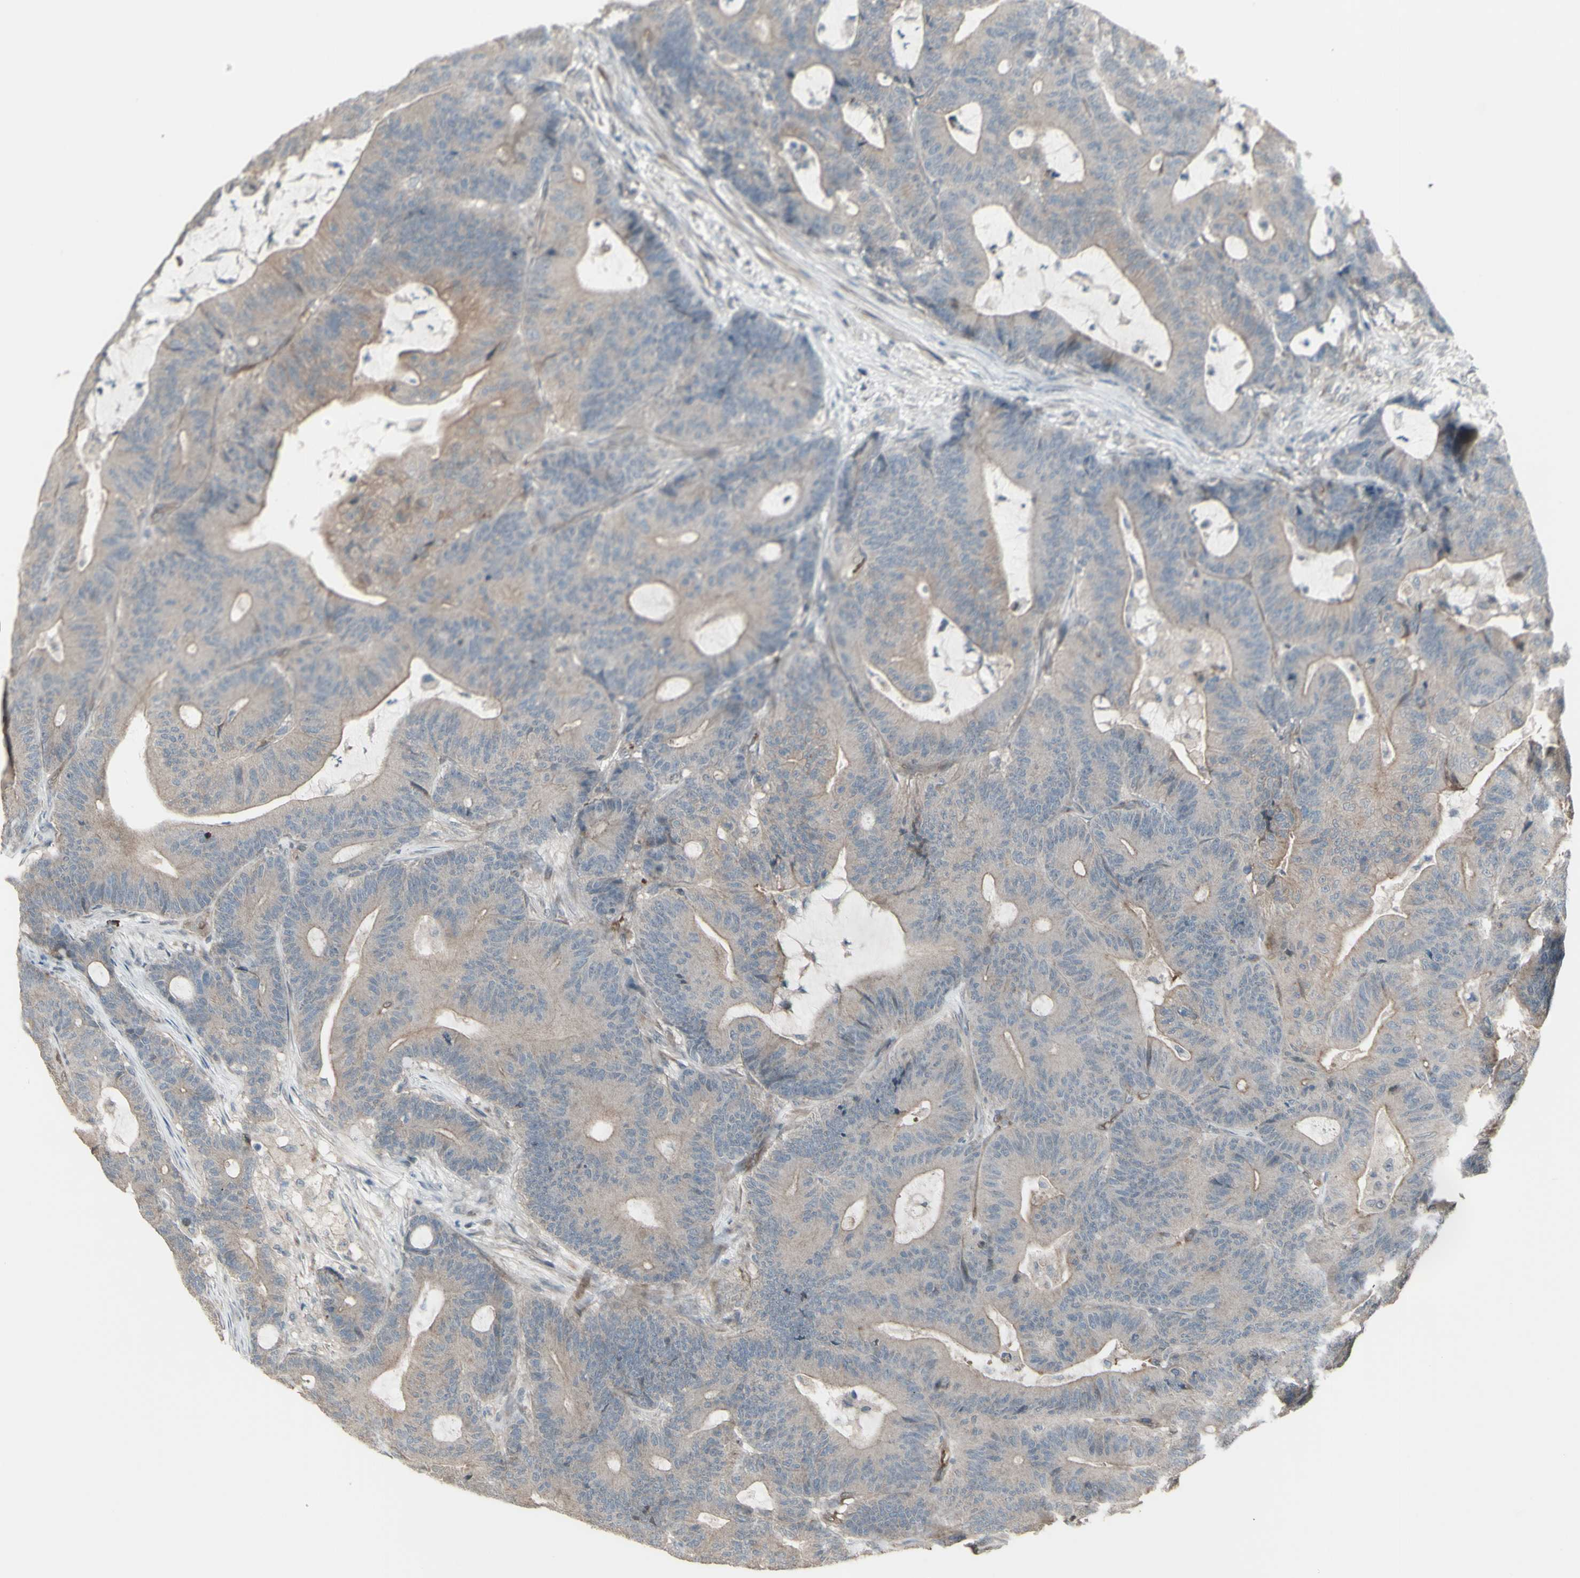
{"staining": {"intensity": "weak", "quantity": ">75%", "location": "cytoplasmic/membranous"}, "tissue": "colorectal cancer", "cell_type": "Tumor cells", "image_type": "cancer", "snomed": [{"axis": "morphology", "description": "Adenocarcinoma, NOS"}, {"axis": "topography", "description": "Colon"}], "caption": "IHC of adenocarcinoma (colorectal) exhibits low levels of weak cytoplasmic/membranous expression in approximately >75% of tumor cells. (Stains: DAB (3,3'-diaminobenzidine) in brown, nuclei in blue, Microscopy: brightfield microscopy at high magnification).", "gene": "GRAMD1B", "patient": {"sex": "female", "age": 84}}